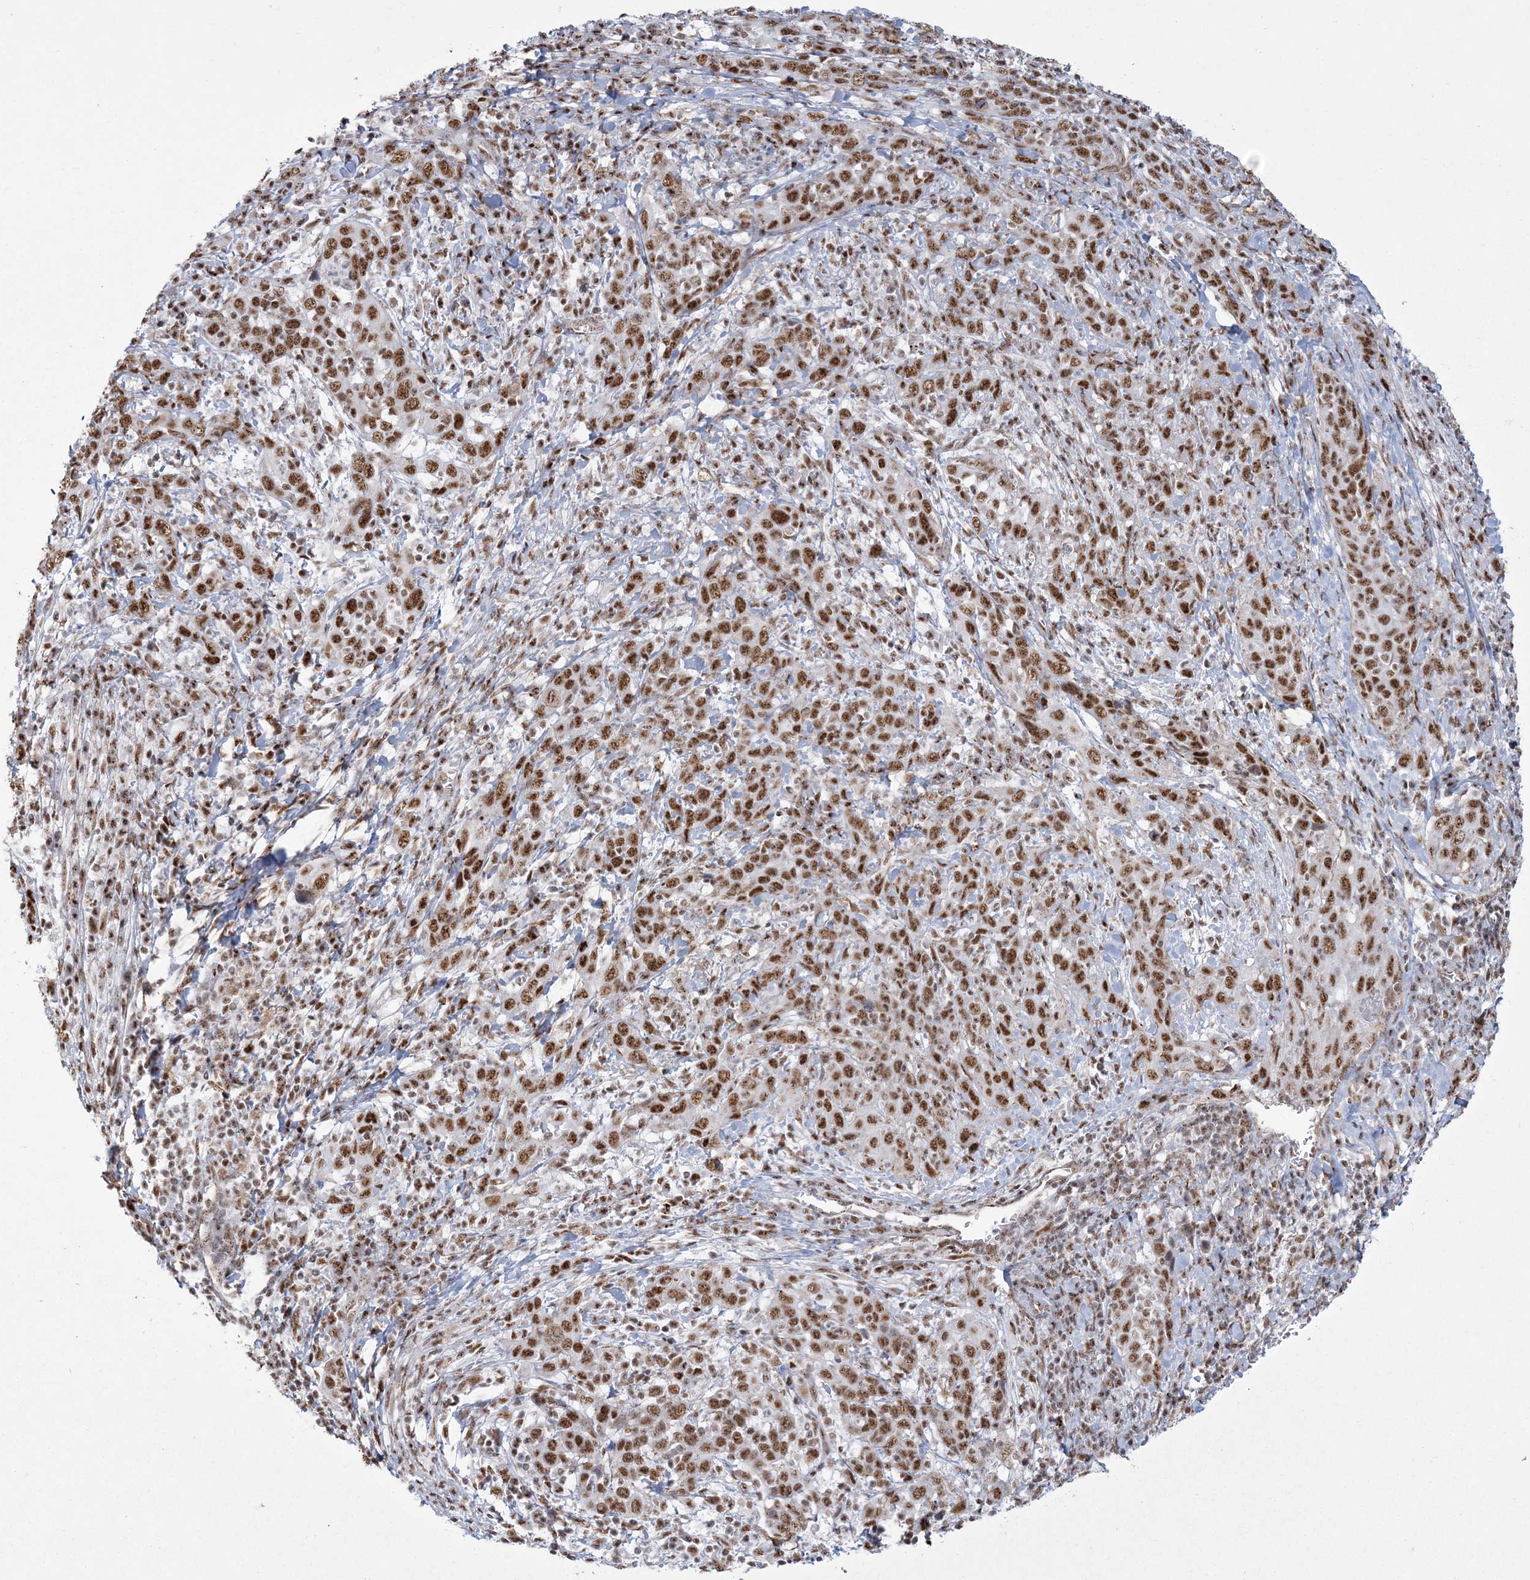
{"staining": {"intensity": "moderate", "quantity": ">75%", "location": "nuclear"}, "tissue": "cervical cancer", "cell_type": "Tumor cells", "image_type": "cancer", "snomed": [{"axis": "morphology", "description": "Squamous cell carcinoma, NOS"}, {"axis": "topography", "description": "Cervix"}], "caption": "Cervical cancer tissue demonstrates moderate nuclear positivity in about >75% of tumor cells", "gene": "RBM17", "patient": {"sex": "female", "age": 46}}